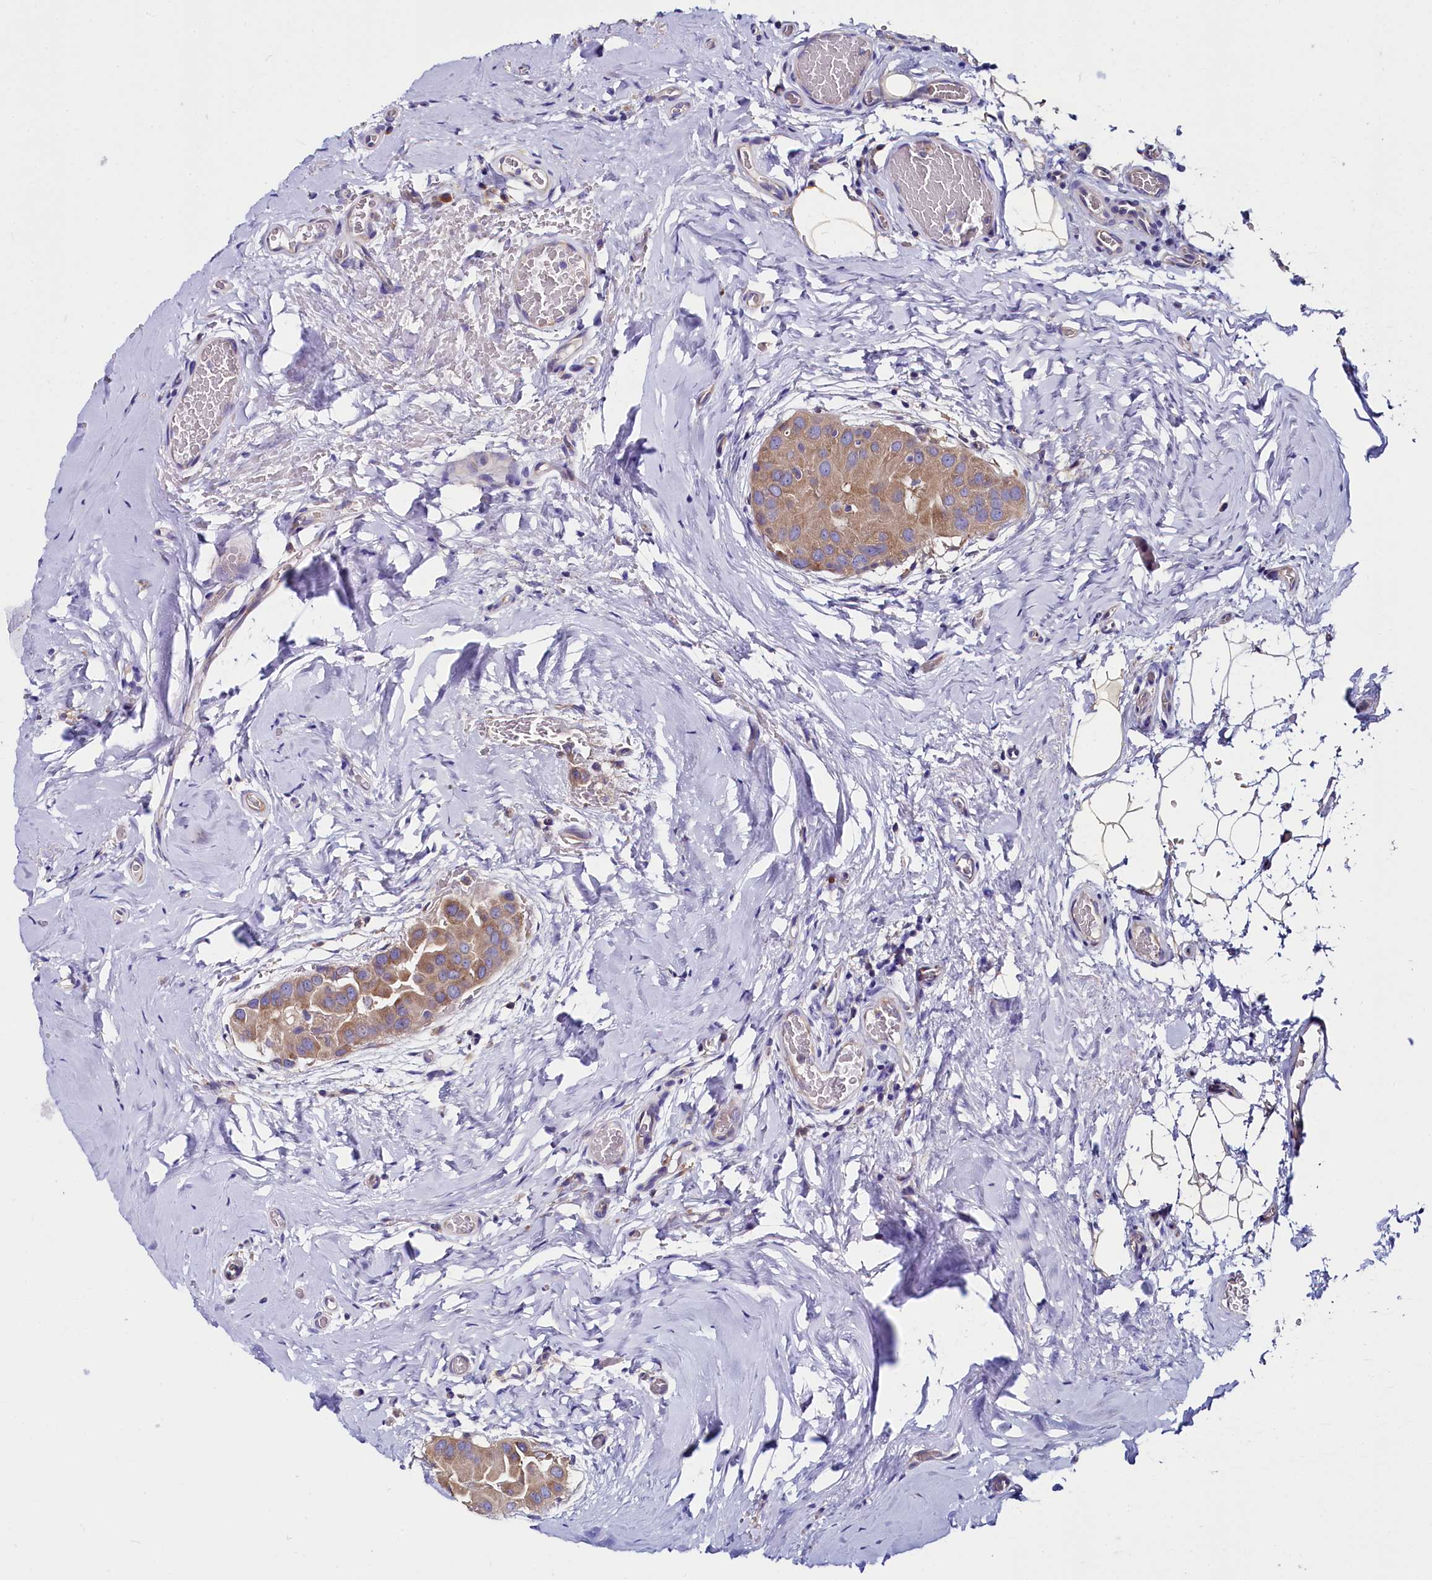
{"staining": {"intensity": "moderate", "quantity": ">75%", "location": "cytoplasmic/membranous"}, "tissue": "thyroid cancer", "cell_type": "Tumor cells", "image_type": "cancer", "snomed": [{"axis": "morphology", "description": "Papillary adenocarcinoma, NOS"}, {"axis": "topography", "description": "Thyroid gland"}], "caption": "Immunohistochemical staining of human thyroid cancer (papillary adenocarcinoma) exhibits medium levels of moderate cytoplasmic/membranous protein staining in approximately >75% of tumor cells. (DAB (3,3'-diaminobenzidine) IHC, brown staining for protein, blue staining for nuclei).", "gene": "QARS1", "patient": {"sex": "male", "age": 33}}